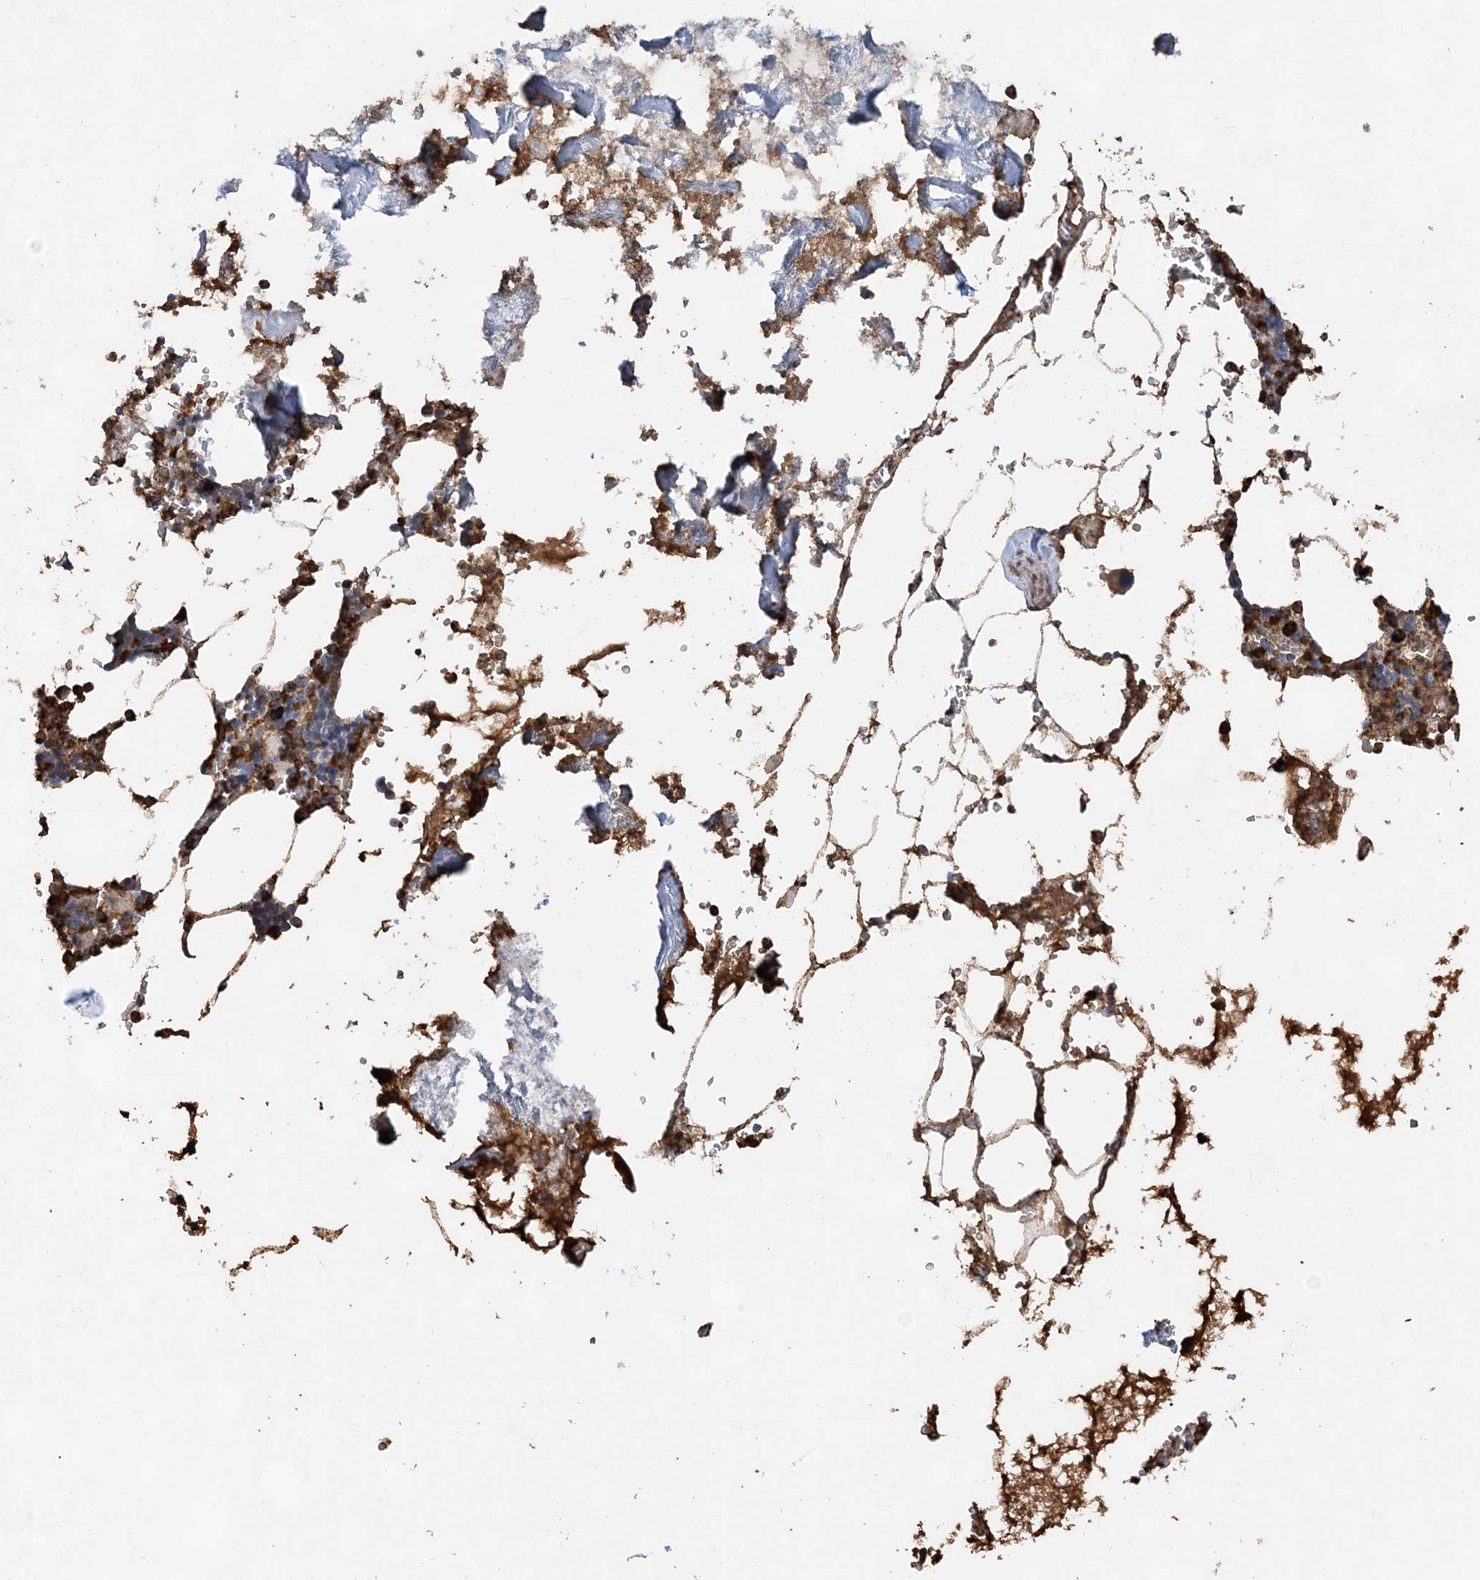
{"staining": {"intensity": "strong", "quantity": "25%-75%", "location": "cytoplasmic/membranous"}, "tissue": "bone marrow", "cell_type": "Hematopoietic cells", "image_type": "normal", "snomed": [{"axis": "morphology", "description": "Normal tissue, NOS"}, {"axis": "topography", "description": "Bone marrow"}], "caption": "A high amount of strong cytoplasmic/membranous staining is present in approximately 25%-75% of hematopoietic cells in normal bone marrow.", "gene": "WDR12", "patient": {"sex": "male", "age": 70}}